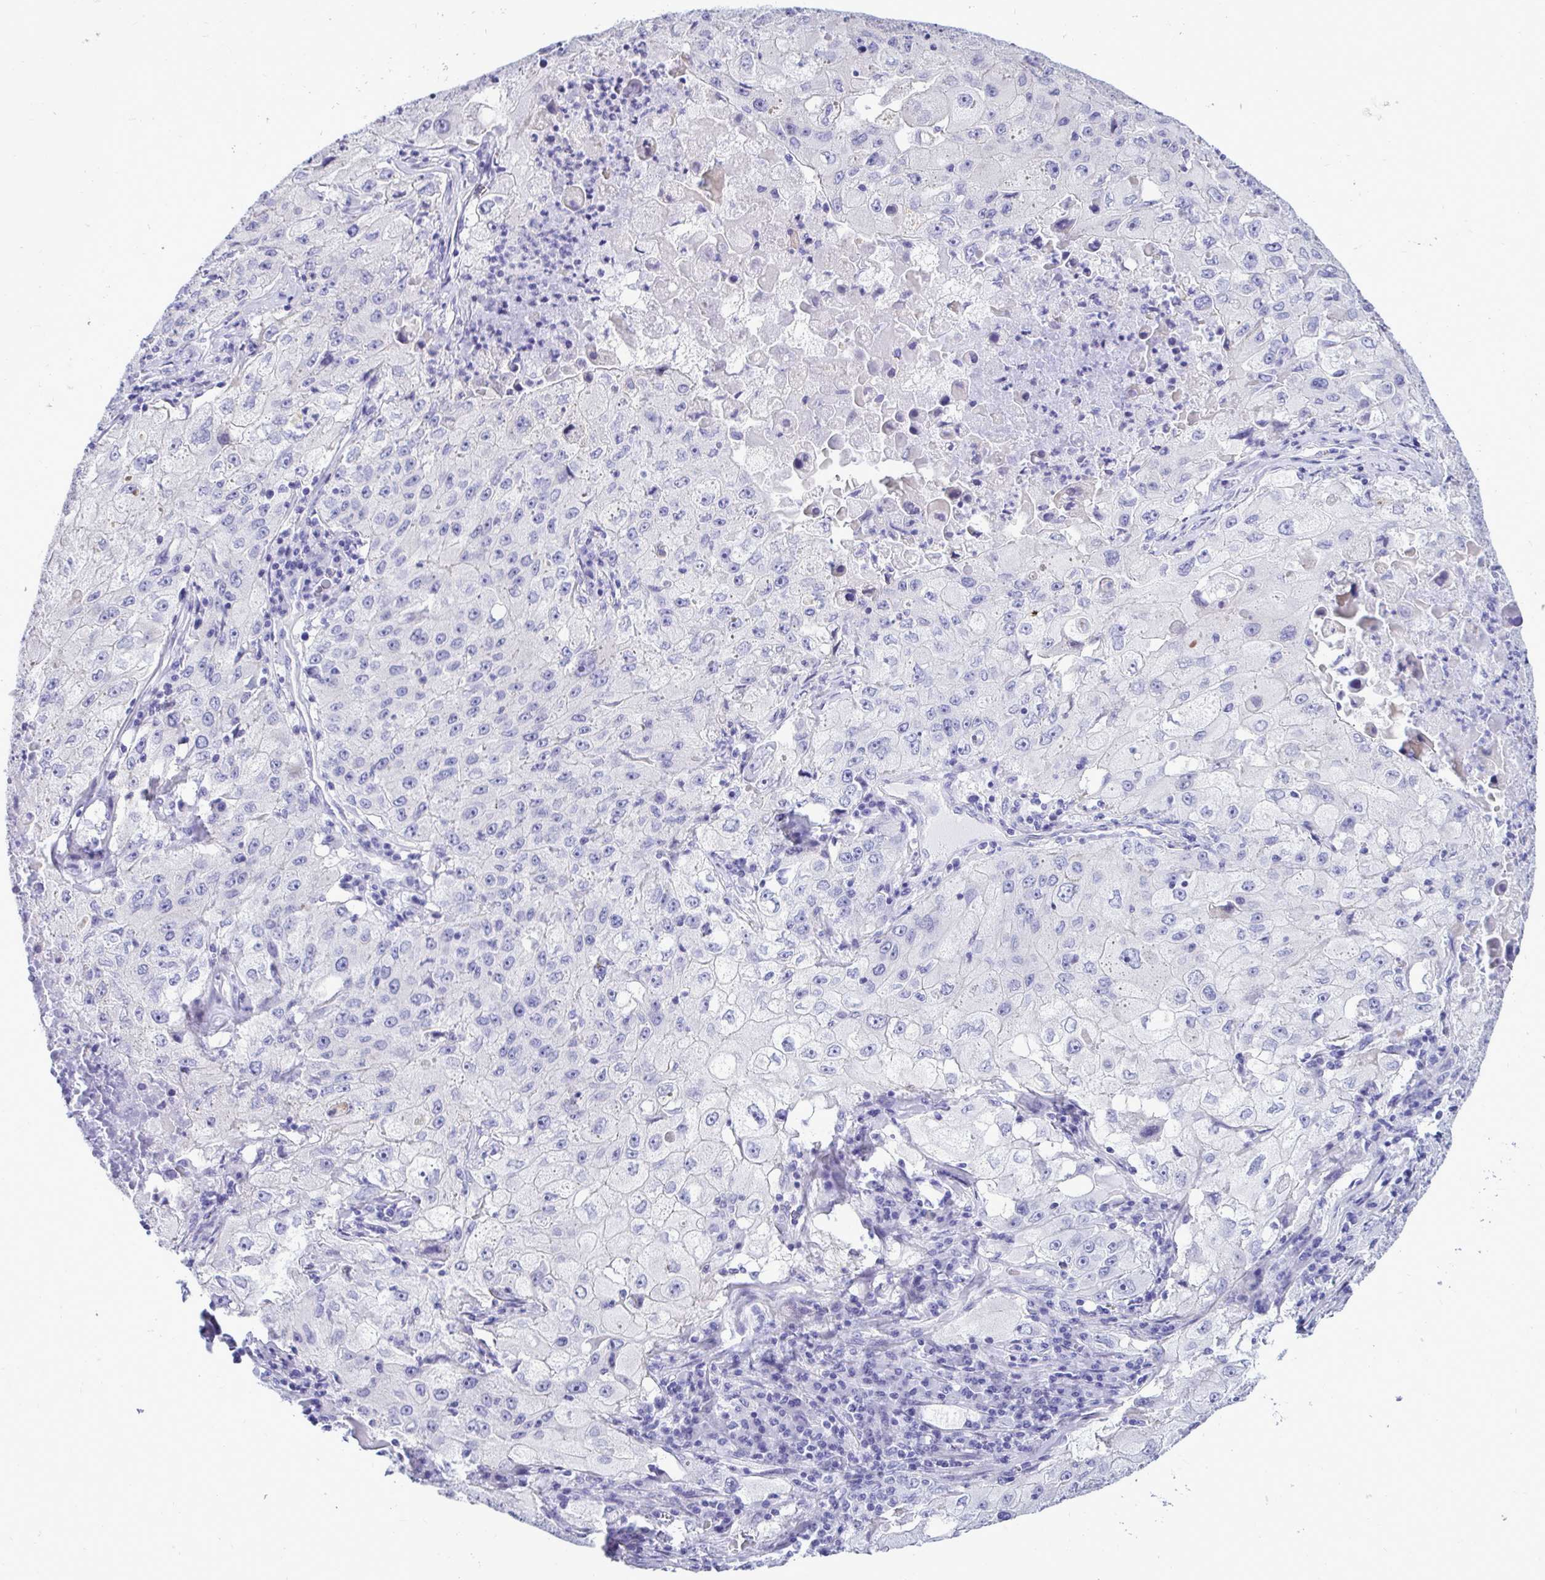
{"staining": {"intensity": "negative", "quantity": "none", "location": "none"}, "tissue": "lung cancer", "cell_type": "Tumor cells", "image_type": "cancer", "snomed": [{"axis": "morphology", "description": "Squamous cell carcinoma, NOS"}, {"axis": "topography", "description": "Lung"}], "caption": "There is no significant expression in tumor cells of lung cancer.", "gene": "ABCG2", "patient": {"sex": "male", "age": 63}}